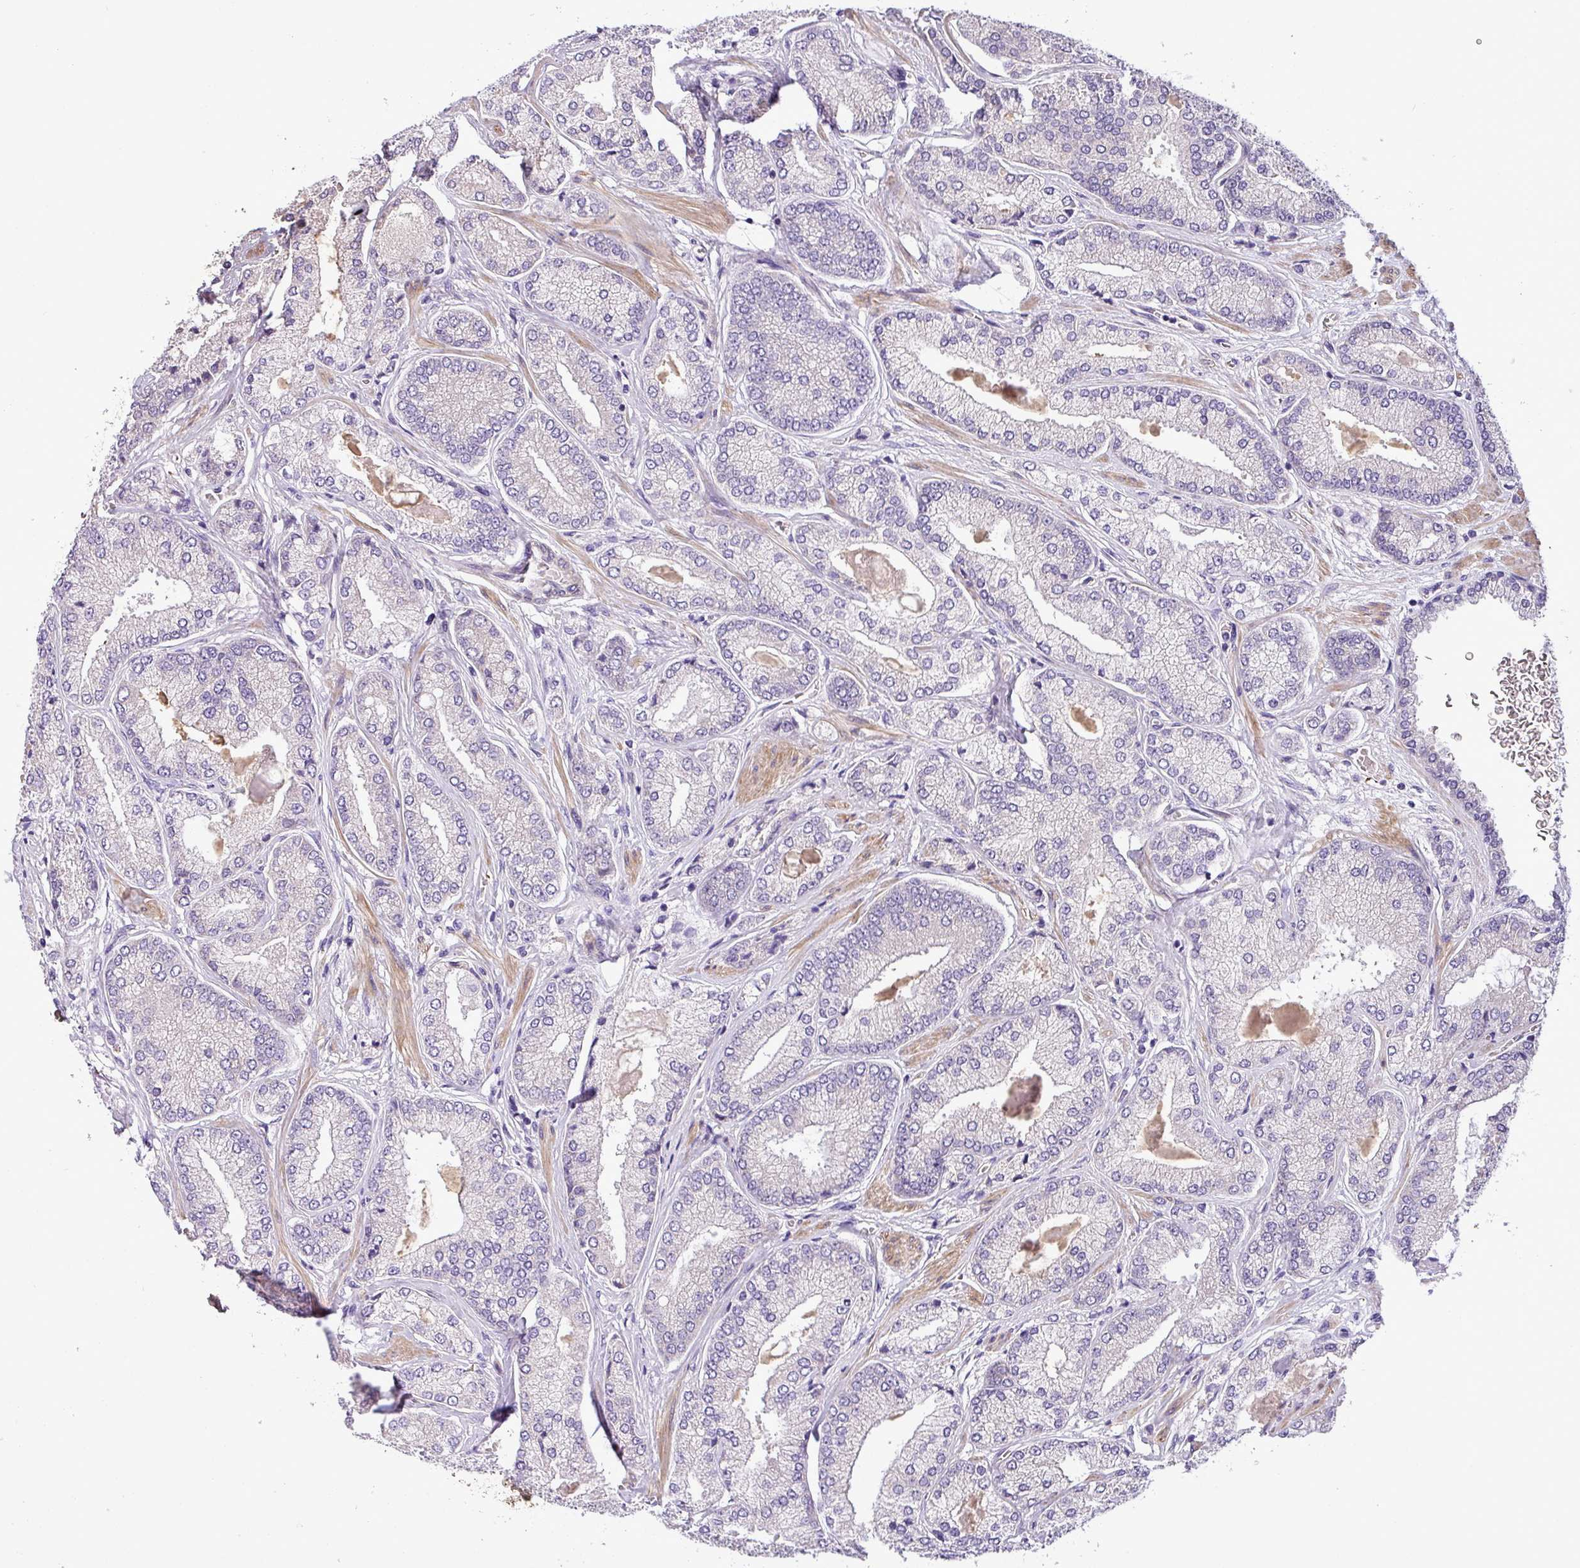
{"staining": {"intensity": "negative", "quantity": "none", "location": "none"}, "tissue": "prostate cancer", "cell_type": "Tumor cells", "image_type": "cancer", "snomed": [{"axis": "morphology", "description": "Adenocarcinoma, High grade"}, {"axis": "topography", "description": "Prostate"}], "caption": "Immunohistochemistry (IHC) of prostate high-grade adenocarcinoma displays no positivity in tumor cells. (Immunohistochemistry, brightfield microscopy, high magnification).", "gene": "MOCS3", "patient": {"sex": "male", "age": 68}}